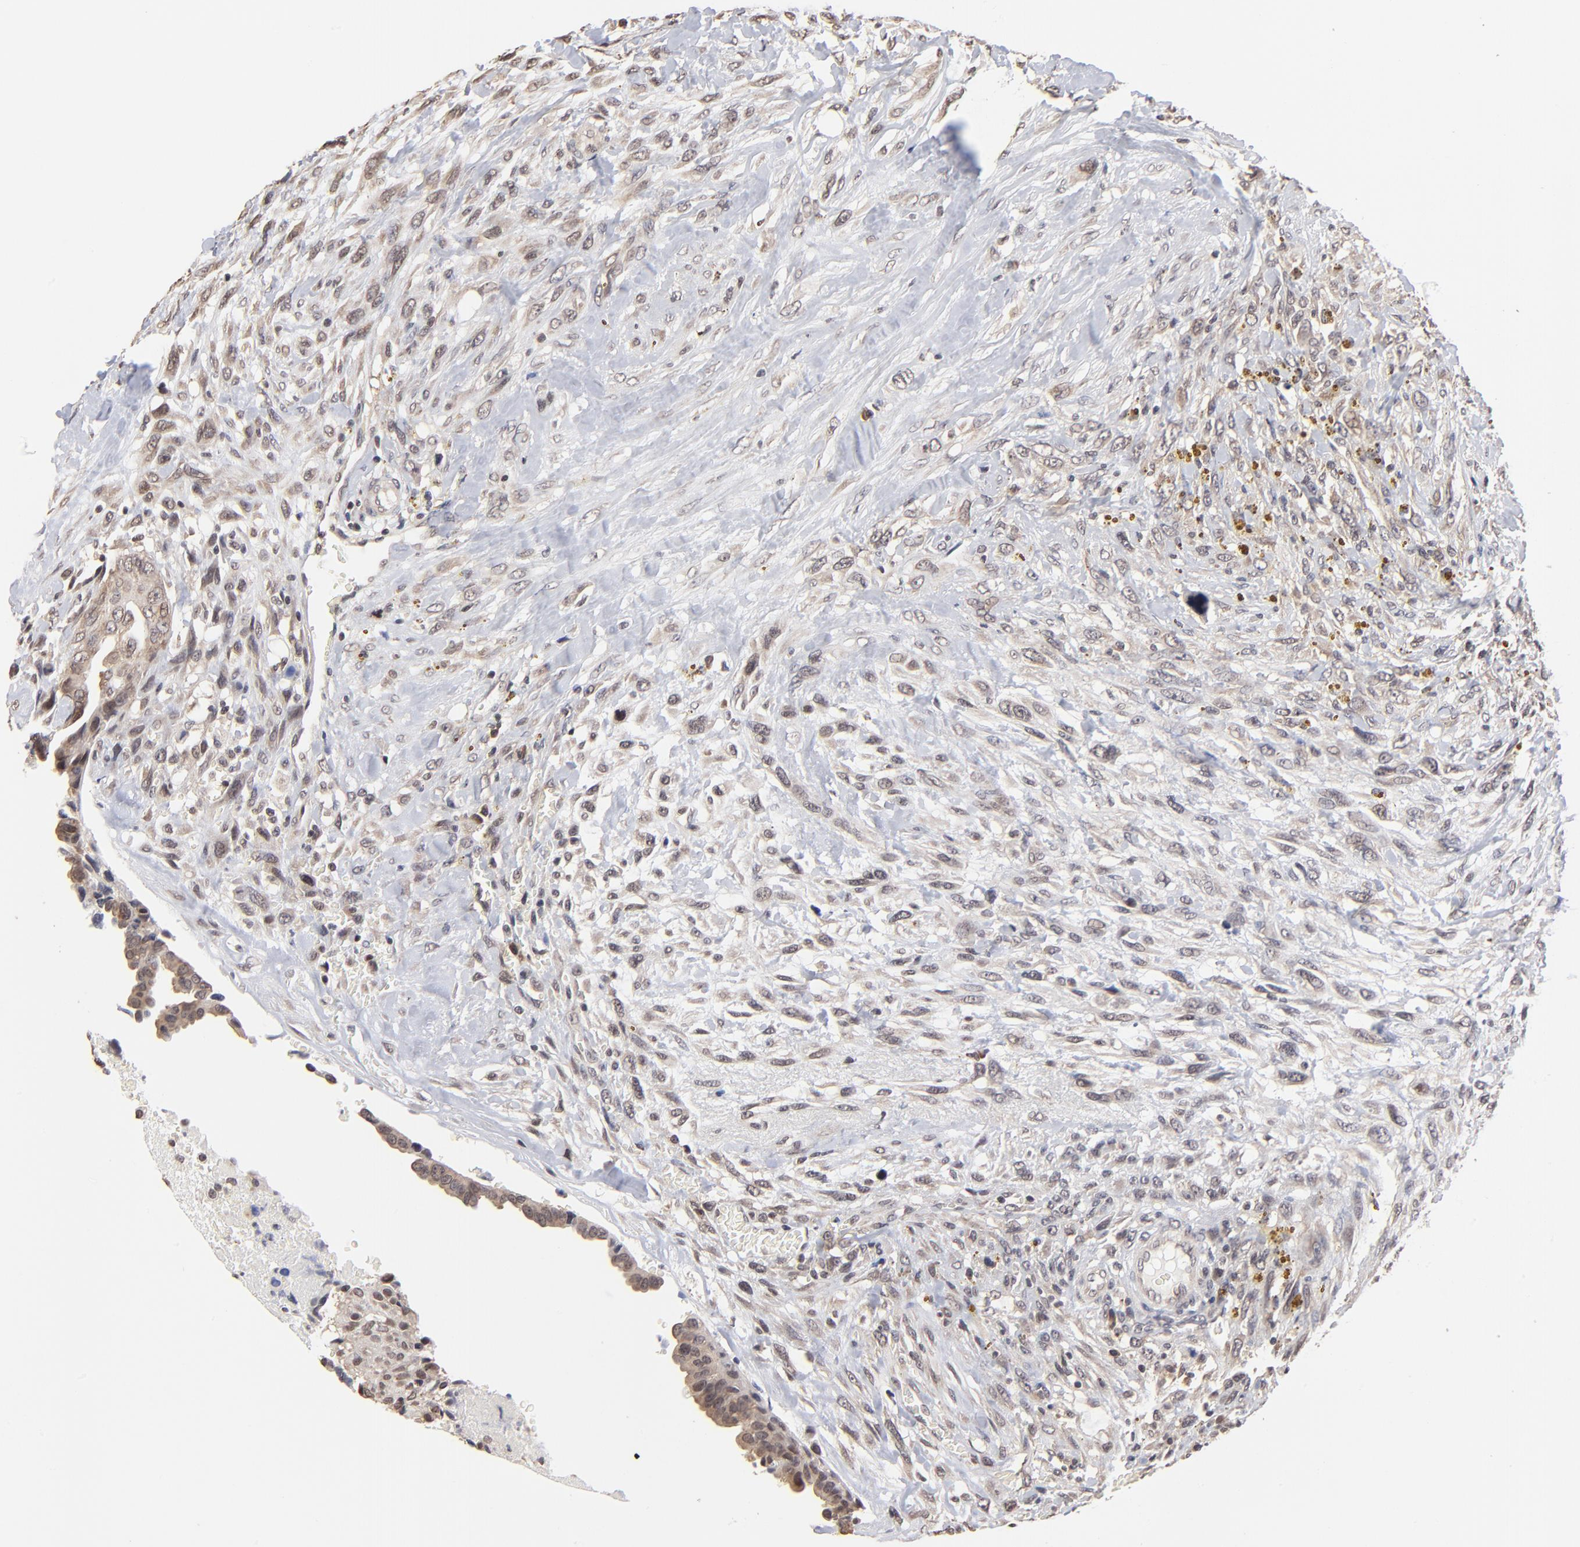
{"staining": {"intensity": "weak", "quantity": "25%-75%", "location": "cytoplasmic/membranous,nuclear"}, "tissue": "breast cancer", "cell_type": "Tumor cells", "image_type": "cancer", "snomed": [{"axis": "morphology", "description": "Neoplasm, malignant, NOS"}, {"axis": "topography", "description": "Breast"}], "caption": "IHC of breast cancer exhibits low levels of weak cytoplasmic/membranous and nuclear positivity in about 25%-75% of tumor cells. (Stains: DAB (3,3'-diaminobenzidine) in brown, nuclei in blue, Microscopy: brightfield microscopy at high magnification).", "gene": "BRPF1", "patient": {"sex": "female", "age": 50}}